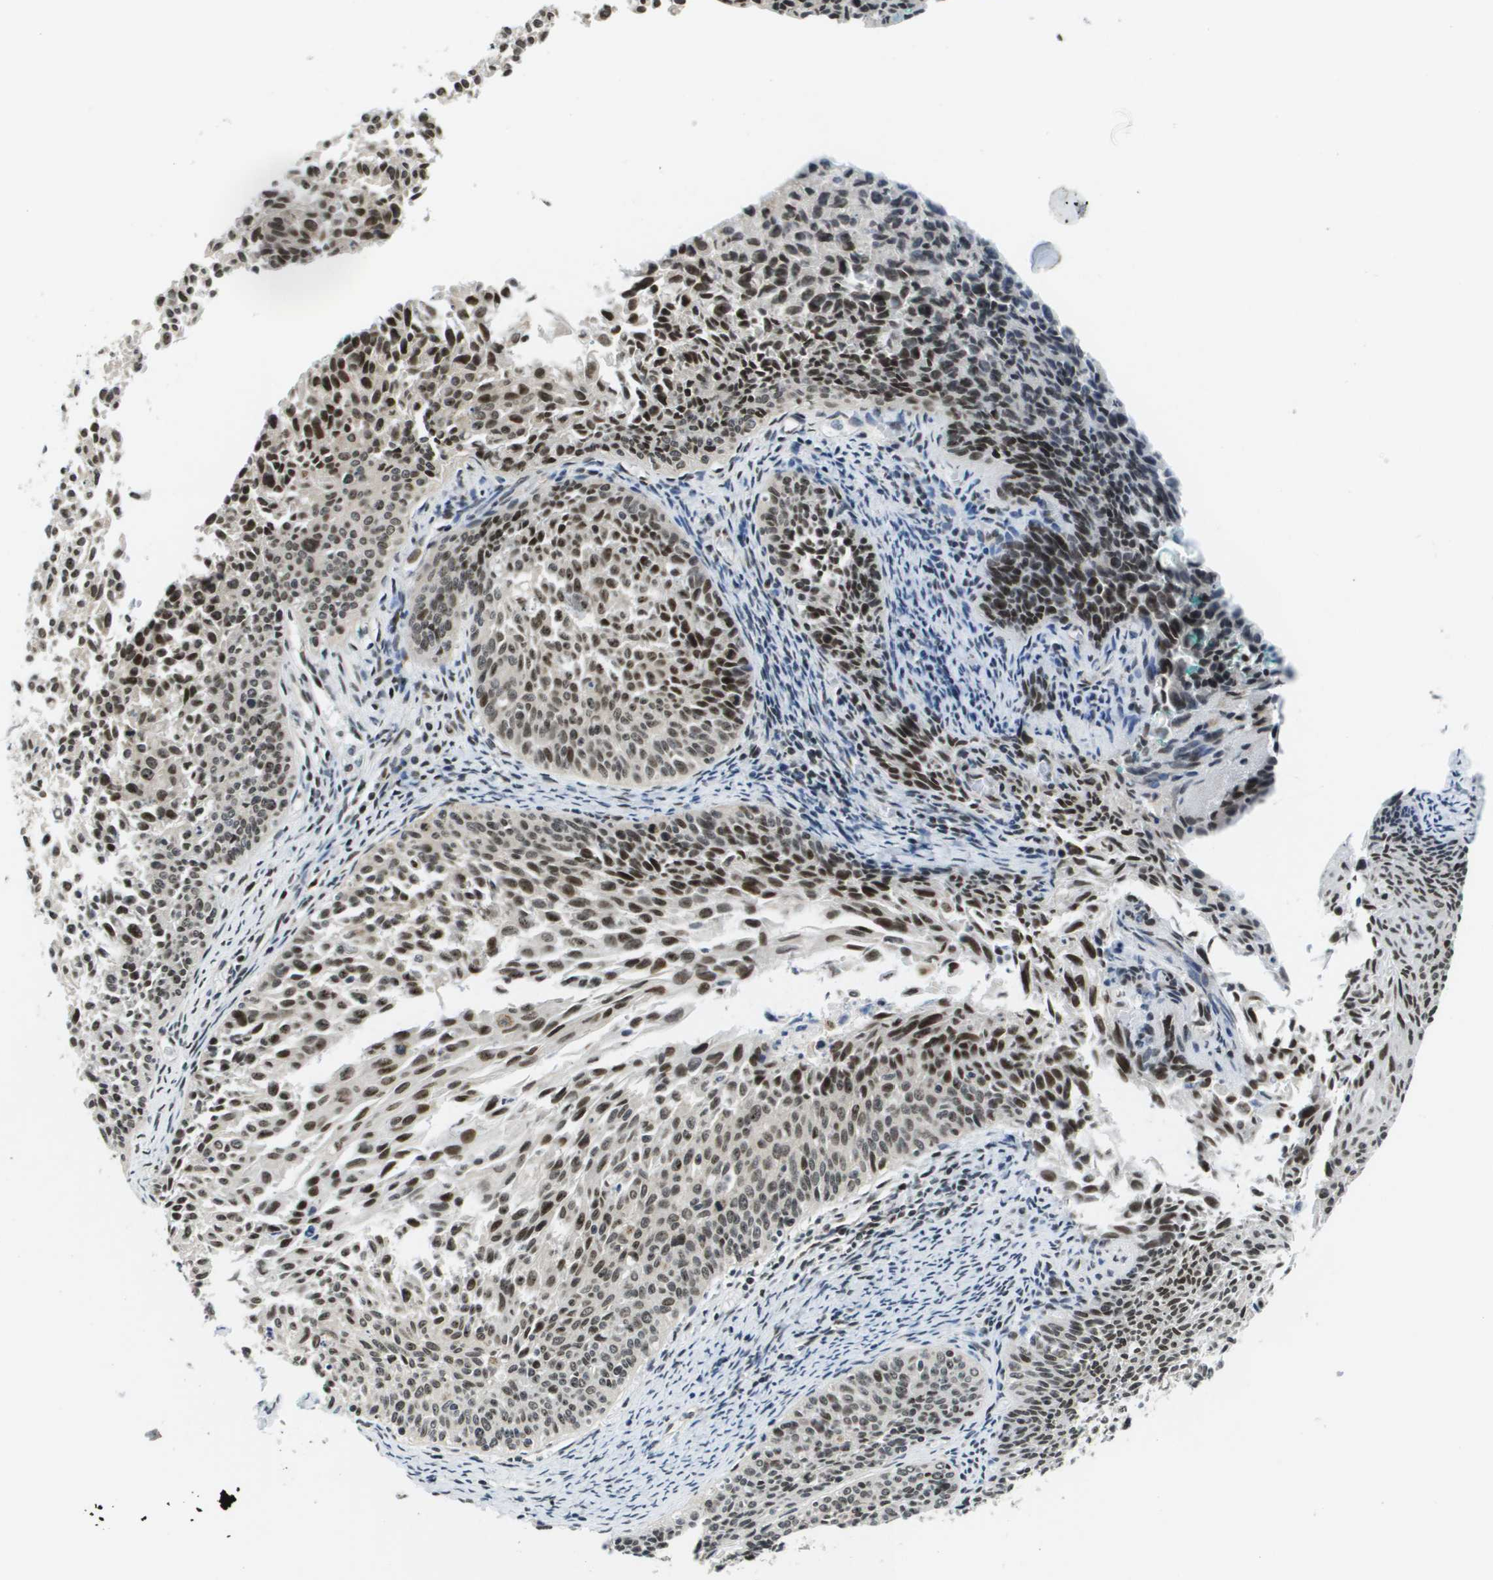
{"staining": {"intensity": "moderate", "quantity": ">75%", "location": "nuclear"}, "tissue": "cervical cancer", "cell_type": "Tumor cells", "image_type": "cancer", "snomed": [{"axis": "morphology", "description": "Squamous cell carcinoma, NOS"}, {"axis": "topography", "description": "Cervix"}], "caption": "The photomicrograph shows immunohistochemical staining of cervical cancer. There is moderate nuclear positivity is identified in about >75% of tumor cells.", "gene": "RECQL4", "patient": {"sex": "female", "age": 55}}